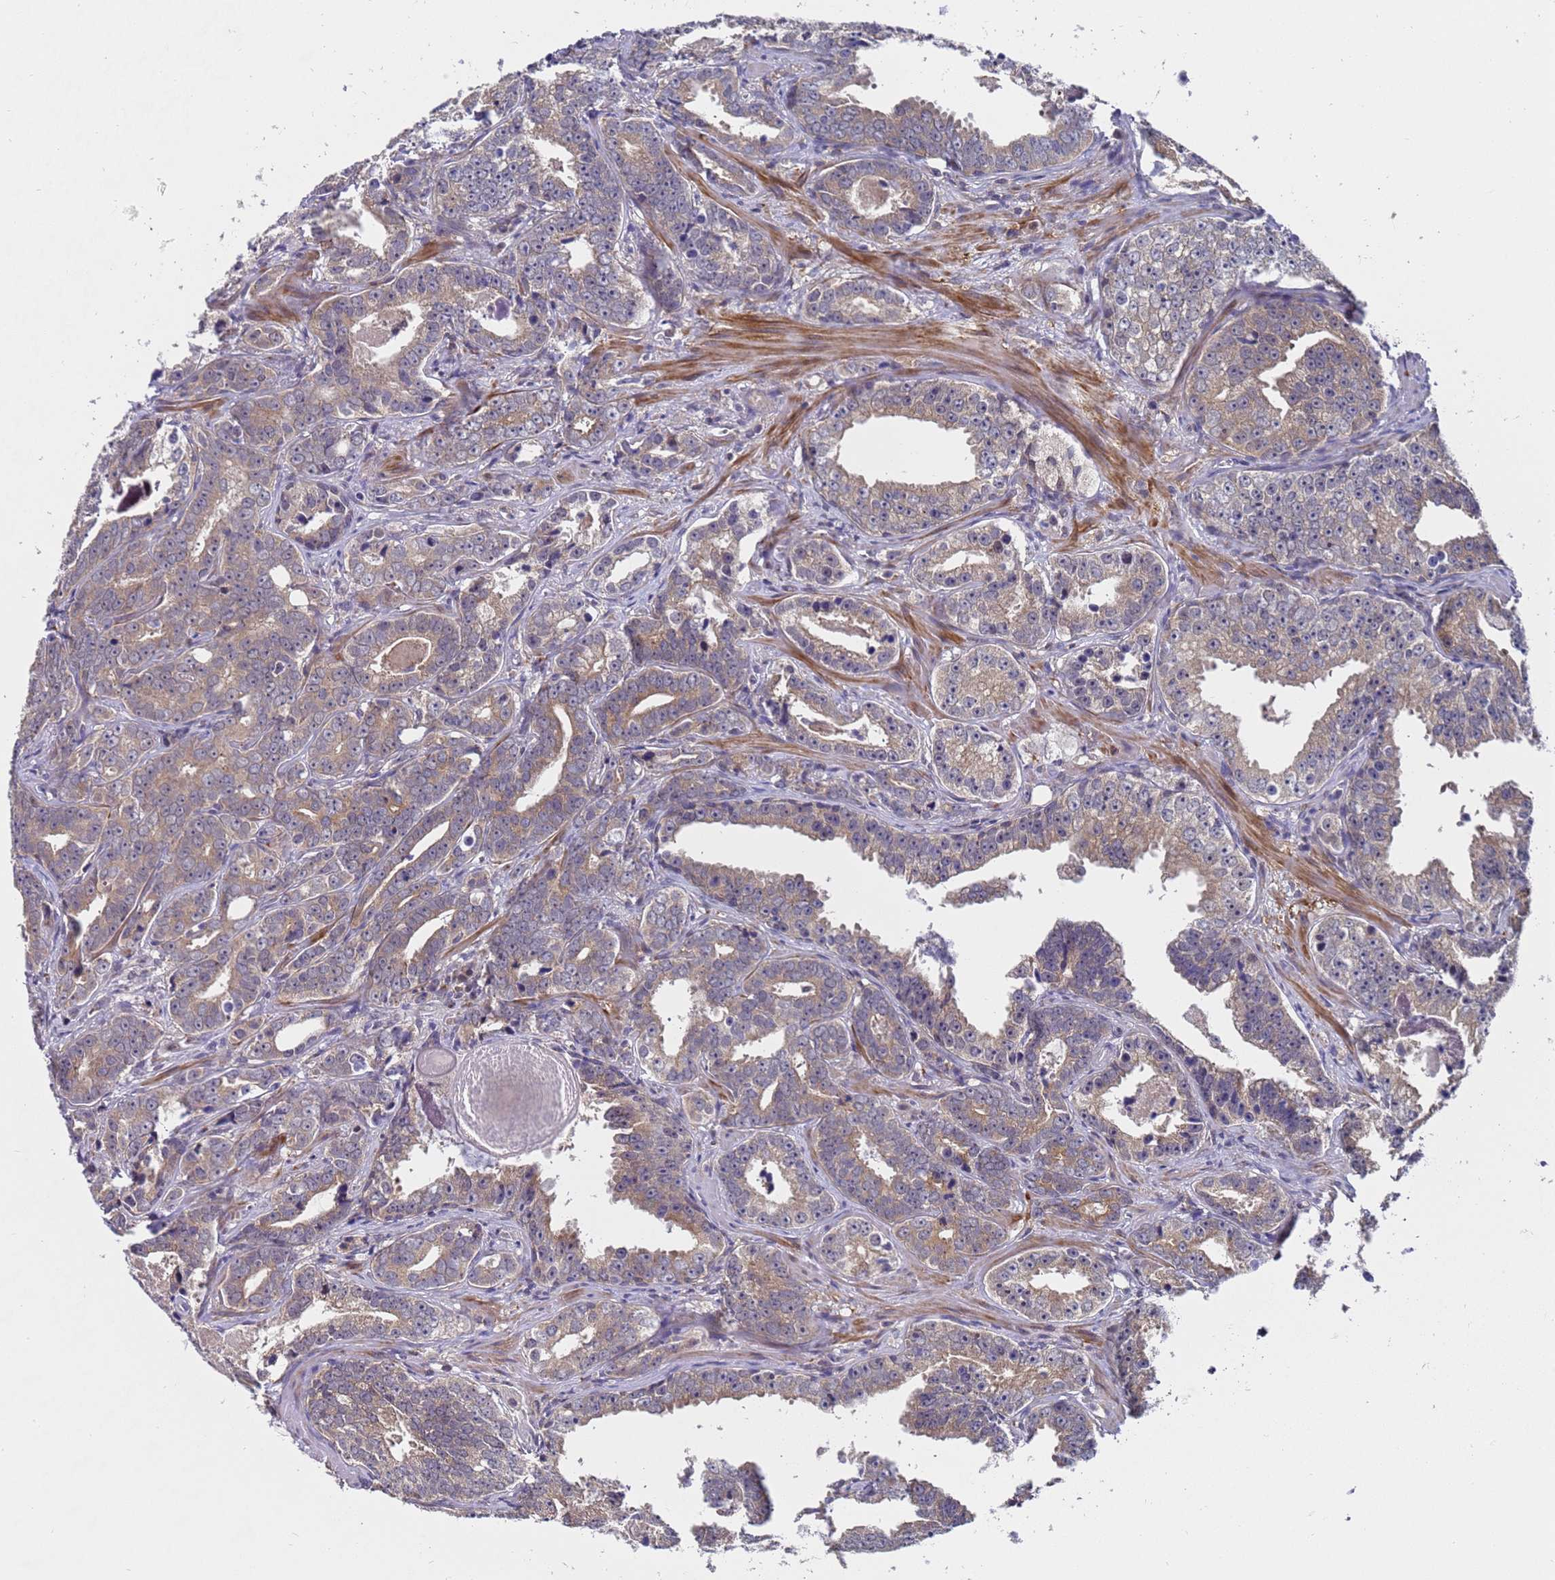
{"staining": {"intensity": "weak", "quantity": ">75%", "location": "cytoplasmic/membranous"}, "tissue": "prostate cancer", "cell_type": "Tumor cells", "image_type": "cancer", "snomed": [{"axis": "morphology", "description": "Adenocarcinoma, High grade"}, {"axis": "topography", "description": "Prostate"}], "caption": "Immunohistochemistry (IHC) (DAB) staining of prostate cancer reveals weak cytoplasmic/membranous protein expression in approximately >75% of tumor cells.", "gene": "ANAPC13", "patient": {"sex": "male", "age": 62}}